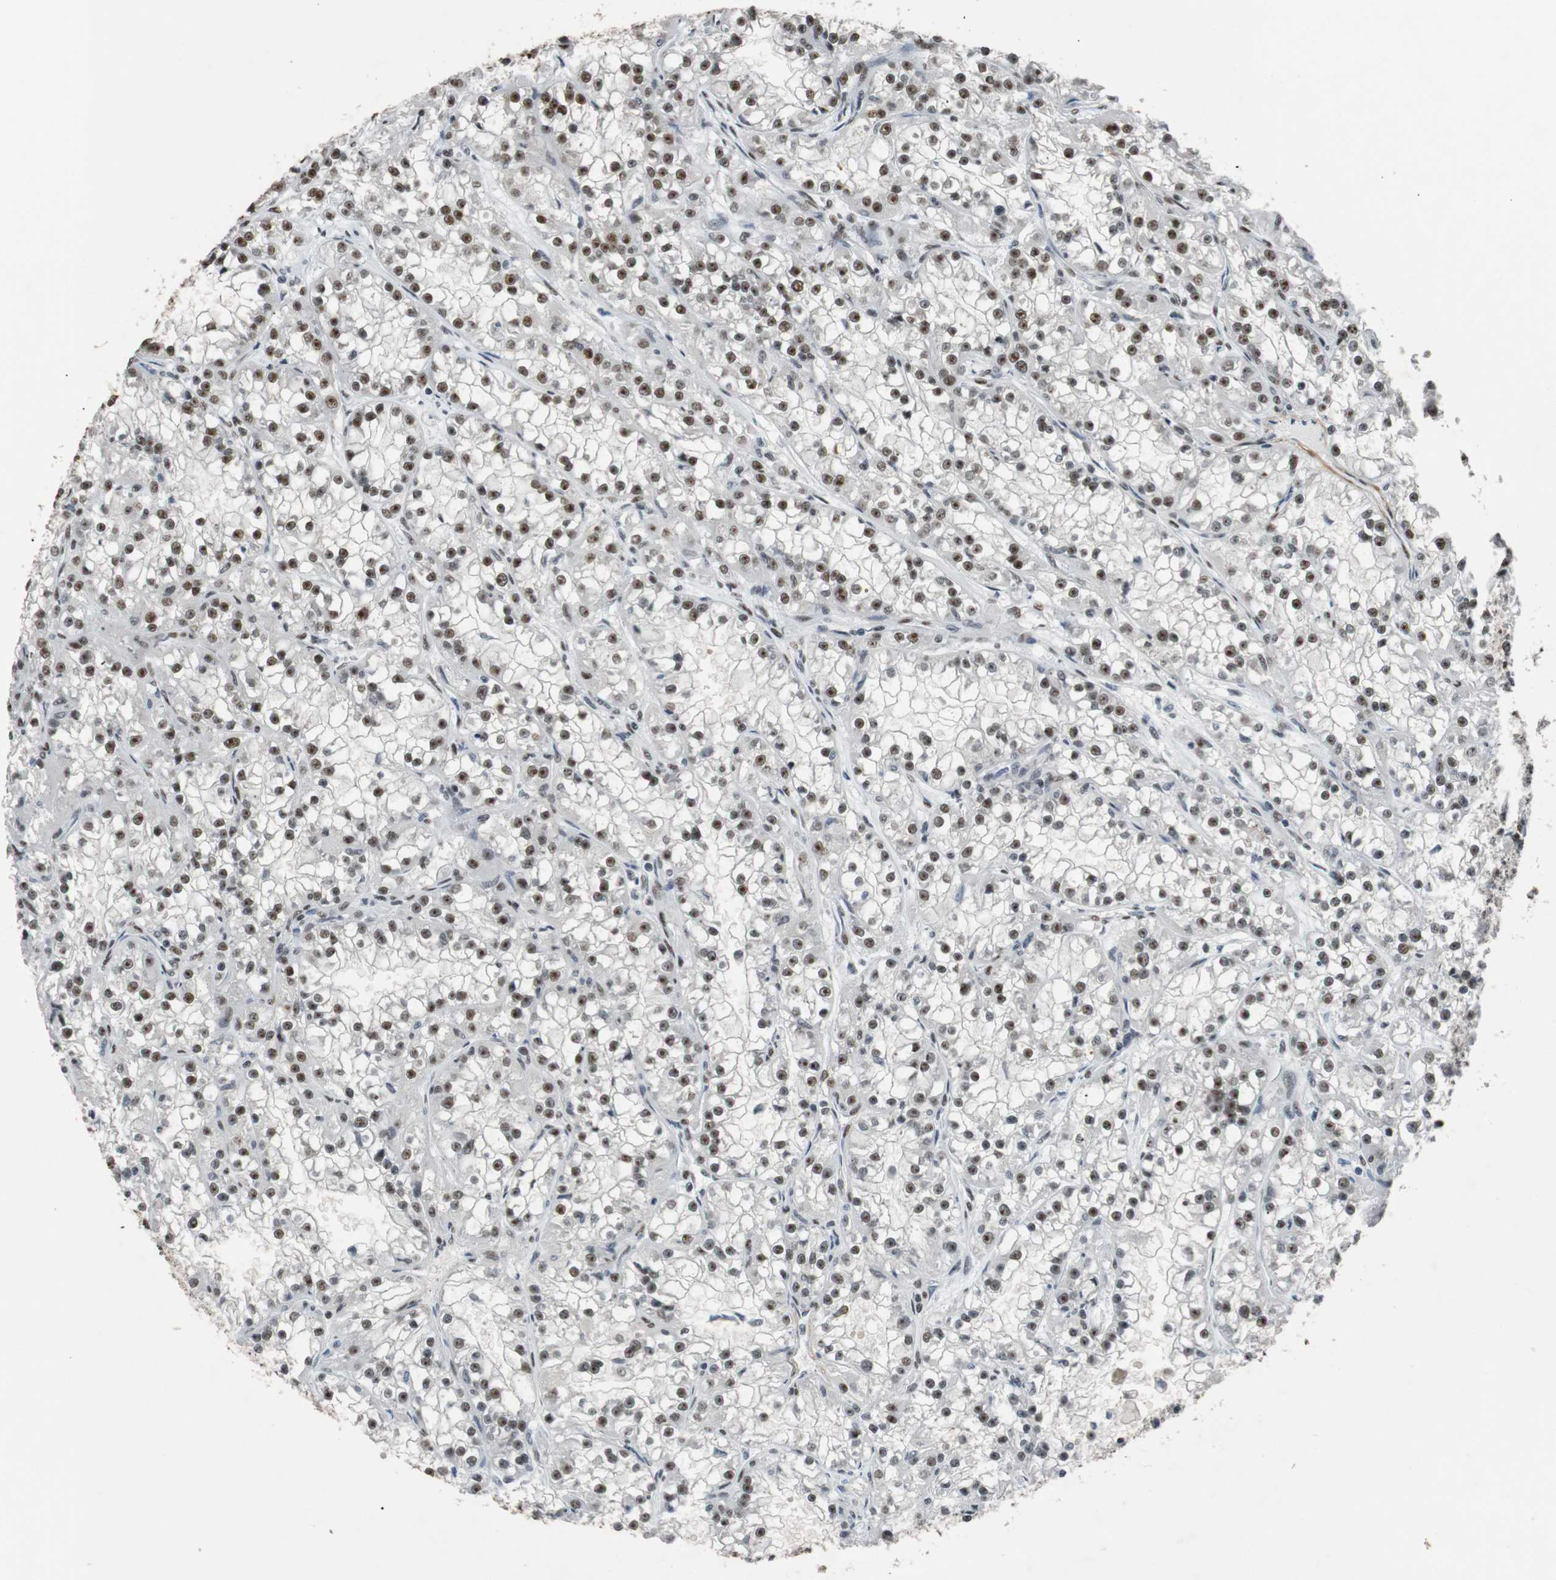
{"staining": {"intensity": "moderate", "quantity": ">75%", "location": "nuclear"}, "tissue": "renal cancer", "cell_type": "Tumor cells", "image_type": "cancer", "snomed": [{"axis": "morphology", "description": "Adenocarcinoma, NOS"}, {"axis": "topography", "description": "Kidney"}], "caption": "Adenocarcinoma (renal) stained with a brown dye shows moderate nuclear positive positivity in approximately >75% of tumor cells.", "gene": "HEXIM1", "patient": {"sex": "female", "age": 52}}